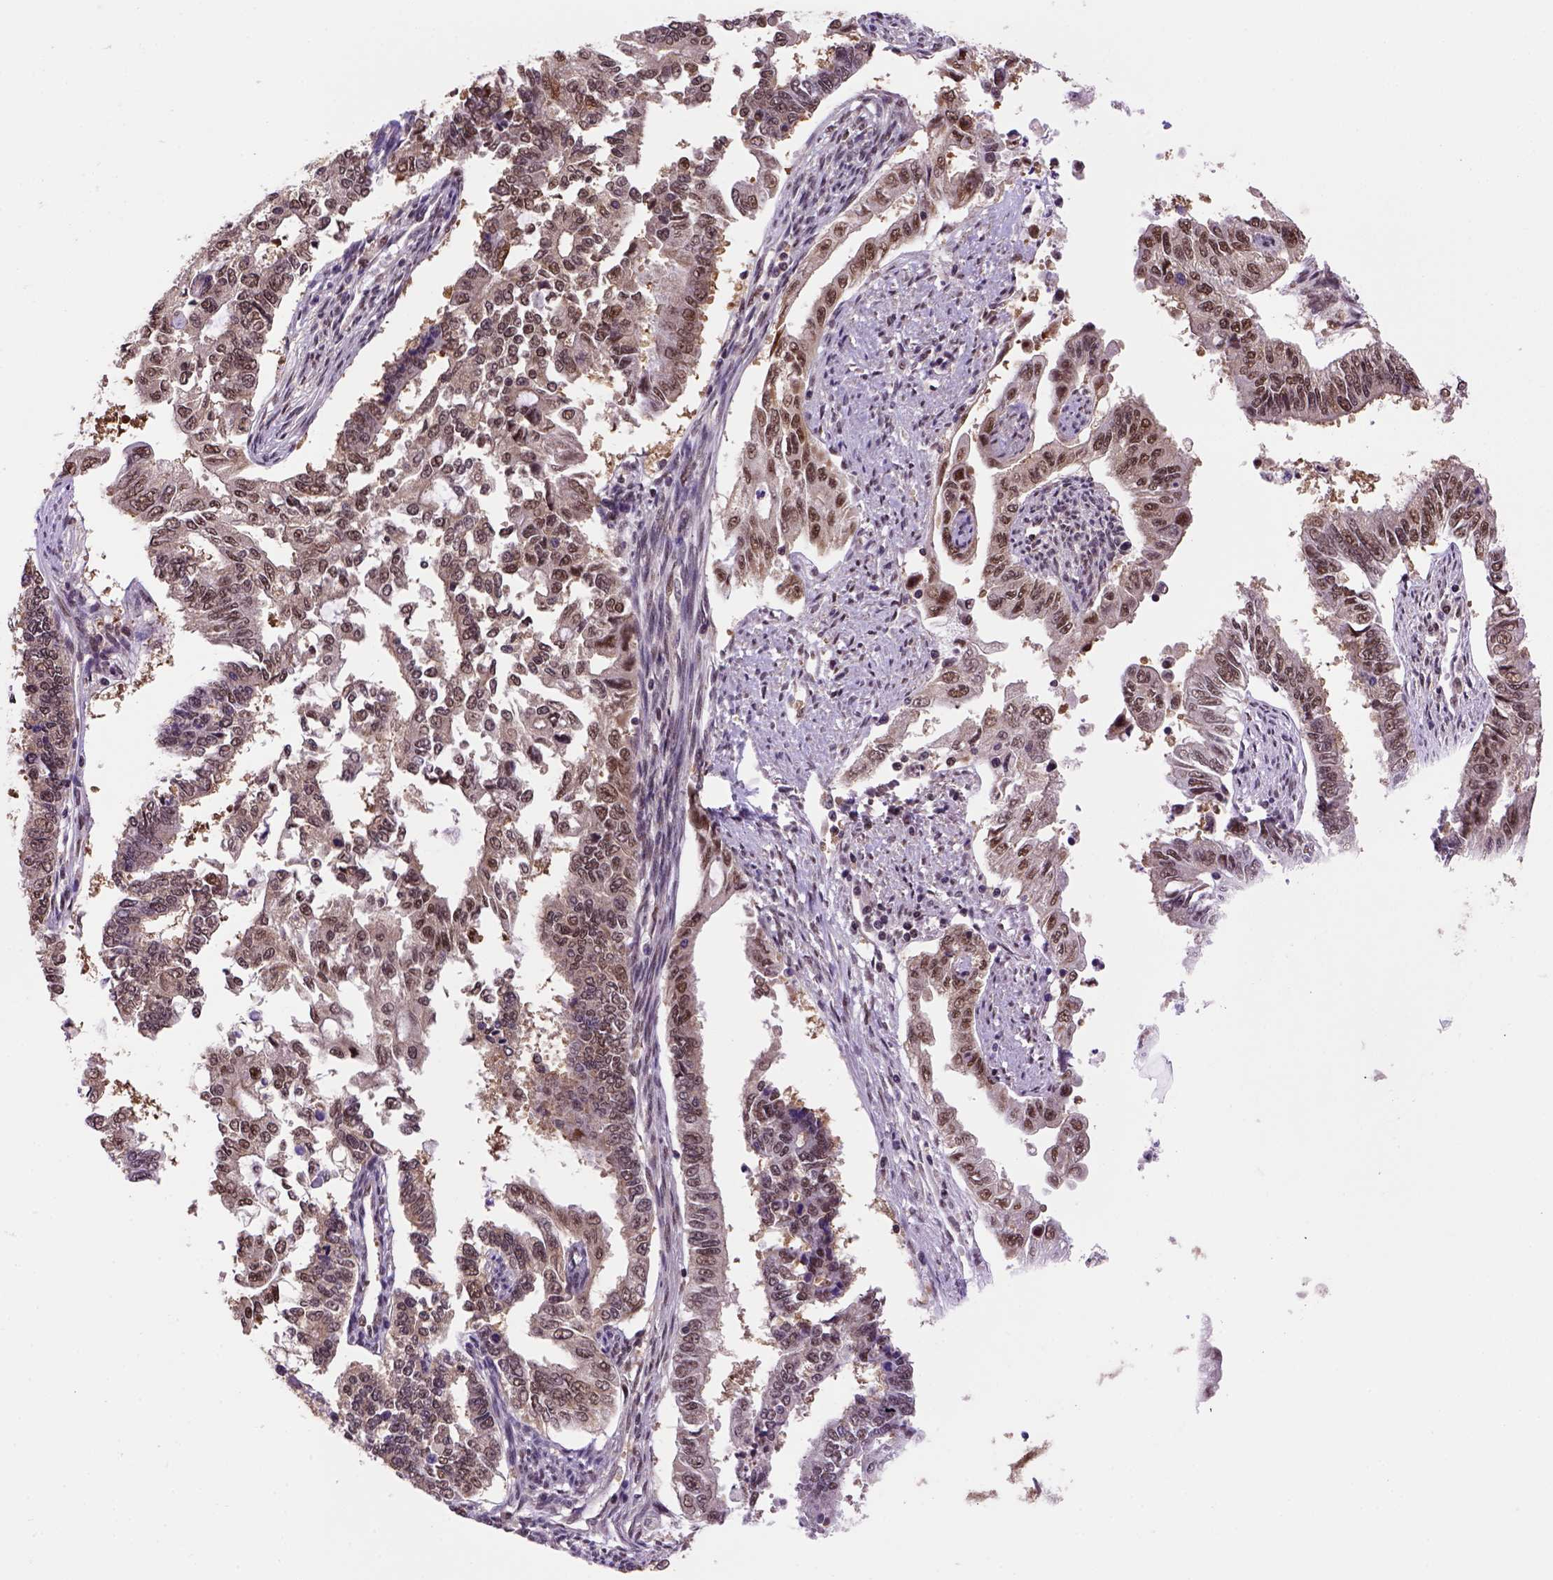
{"staining": {"intensity": "moderate", "quantity": ">75%", "location": "cytoplasmic/membranous,nuclear"}, "tissue": "endometrial cancer", "cell_type": "Tumor cells", "image_type": "cancer", "snomed": [{"axis": "morphology", "description": "Adenocarcinoma, NOS"}, {"axis": "topography", "description": "Uterus"}], "caption": "Immunohistochemistry (IHC) of human adenocarcinoma (endometrial) reveals medium levels of moderate cytoplasmic/membranous and nuclear positivity in about >75% of tumor cells.", "gene": "PSMC2", "patient": {"sex": "female", "age": 59}}